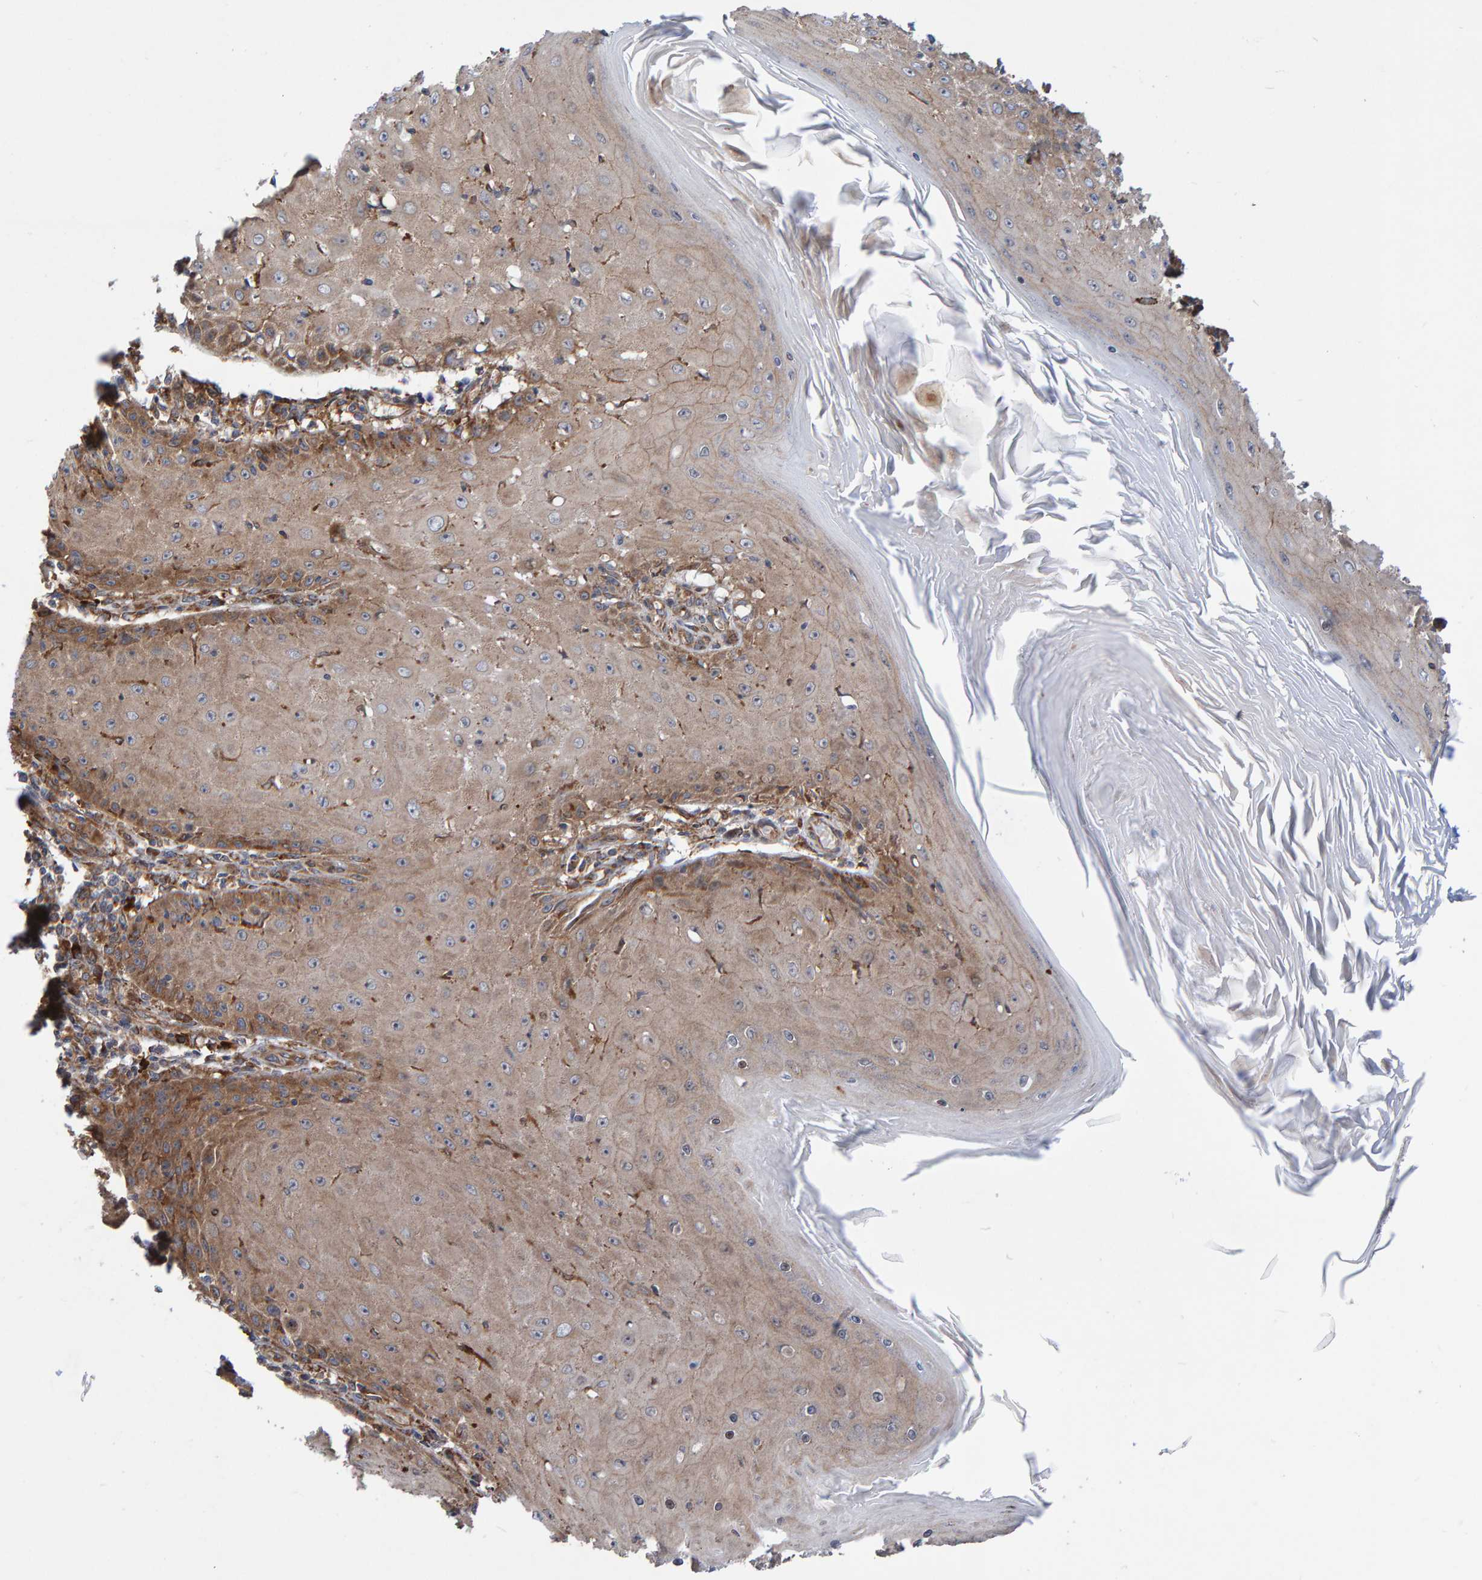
{"staining": {"intensity": "weak", "quantity": ">75%", "location": "cytoplasmic/membranous"}, "tissue": "skin cancer", "cell_type": "Tumor cells", "image_type": "cancer", "snomed": [{"axis": "morphology", "description": "Squamous cell carcinoma, NOS"}, {"axis": "topography", "description": "Skin"}], "caption": "IHC of skin squamous cell carcinoma displays low levels of weak cytoplasmic/membranous positivity in approximately >75% of tumor cells.", "gene": "KIAA0753", "patient": {"sex": "female", "age": 73}}